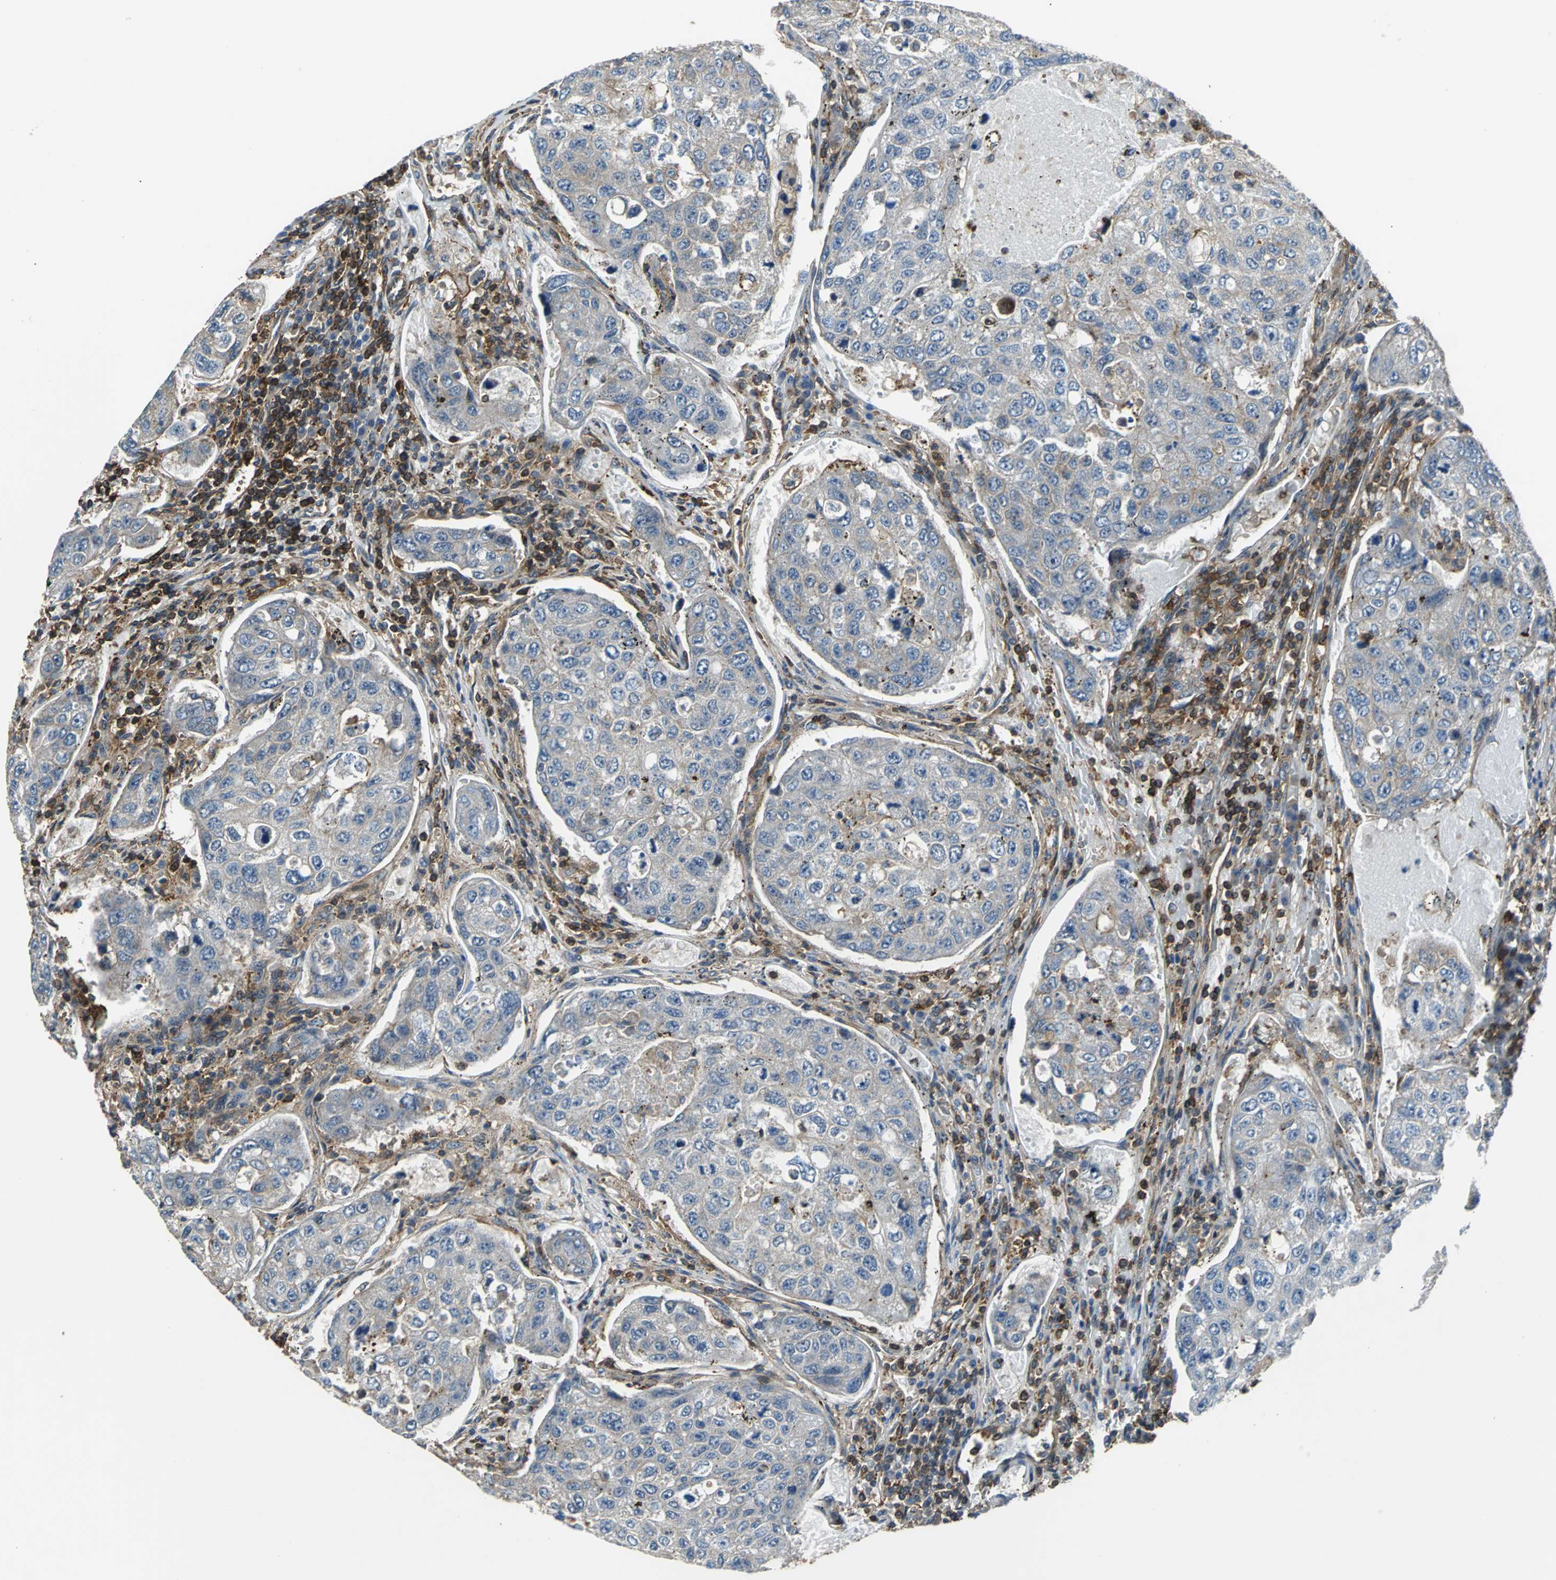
{"staining": {"intensity": "moderate", "quantity": "25%-75%", "location": "cytoplasmic/membranous"}, "tissue": "urothelial cancer", "cell_type": "Tumor cells", "image_type": "cancer", "snomed": [{"axis": "morphology", "description": "Urothelial carcinoma, High grade"}, {"axis": "topography", "description": "Lymph node"}, {"axis": "topography", "description": "Urinary bladder"}], "caption": "A medium amount of moderate cytoplasmic/membranous expression is identified in approximately 25%-75% of tumor cells in urothelial cancer tissue. The staining is performed using DAB (3,3'-diaminobenzidine) brown chromogen to label protein expression. The nuclei are counter-stained blue using hematoxylin.", "gene": "PARVA", "patient": {"sex": "male", "age": 51}}